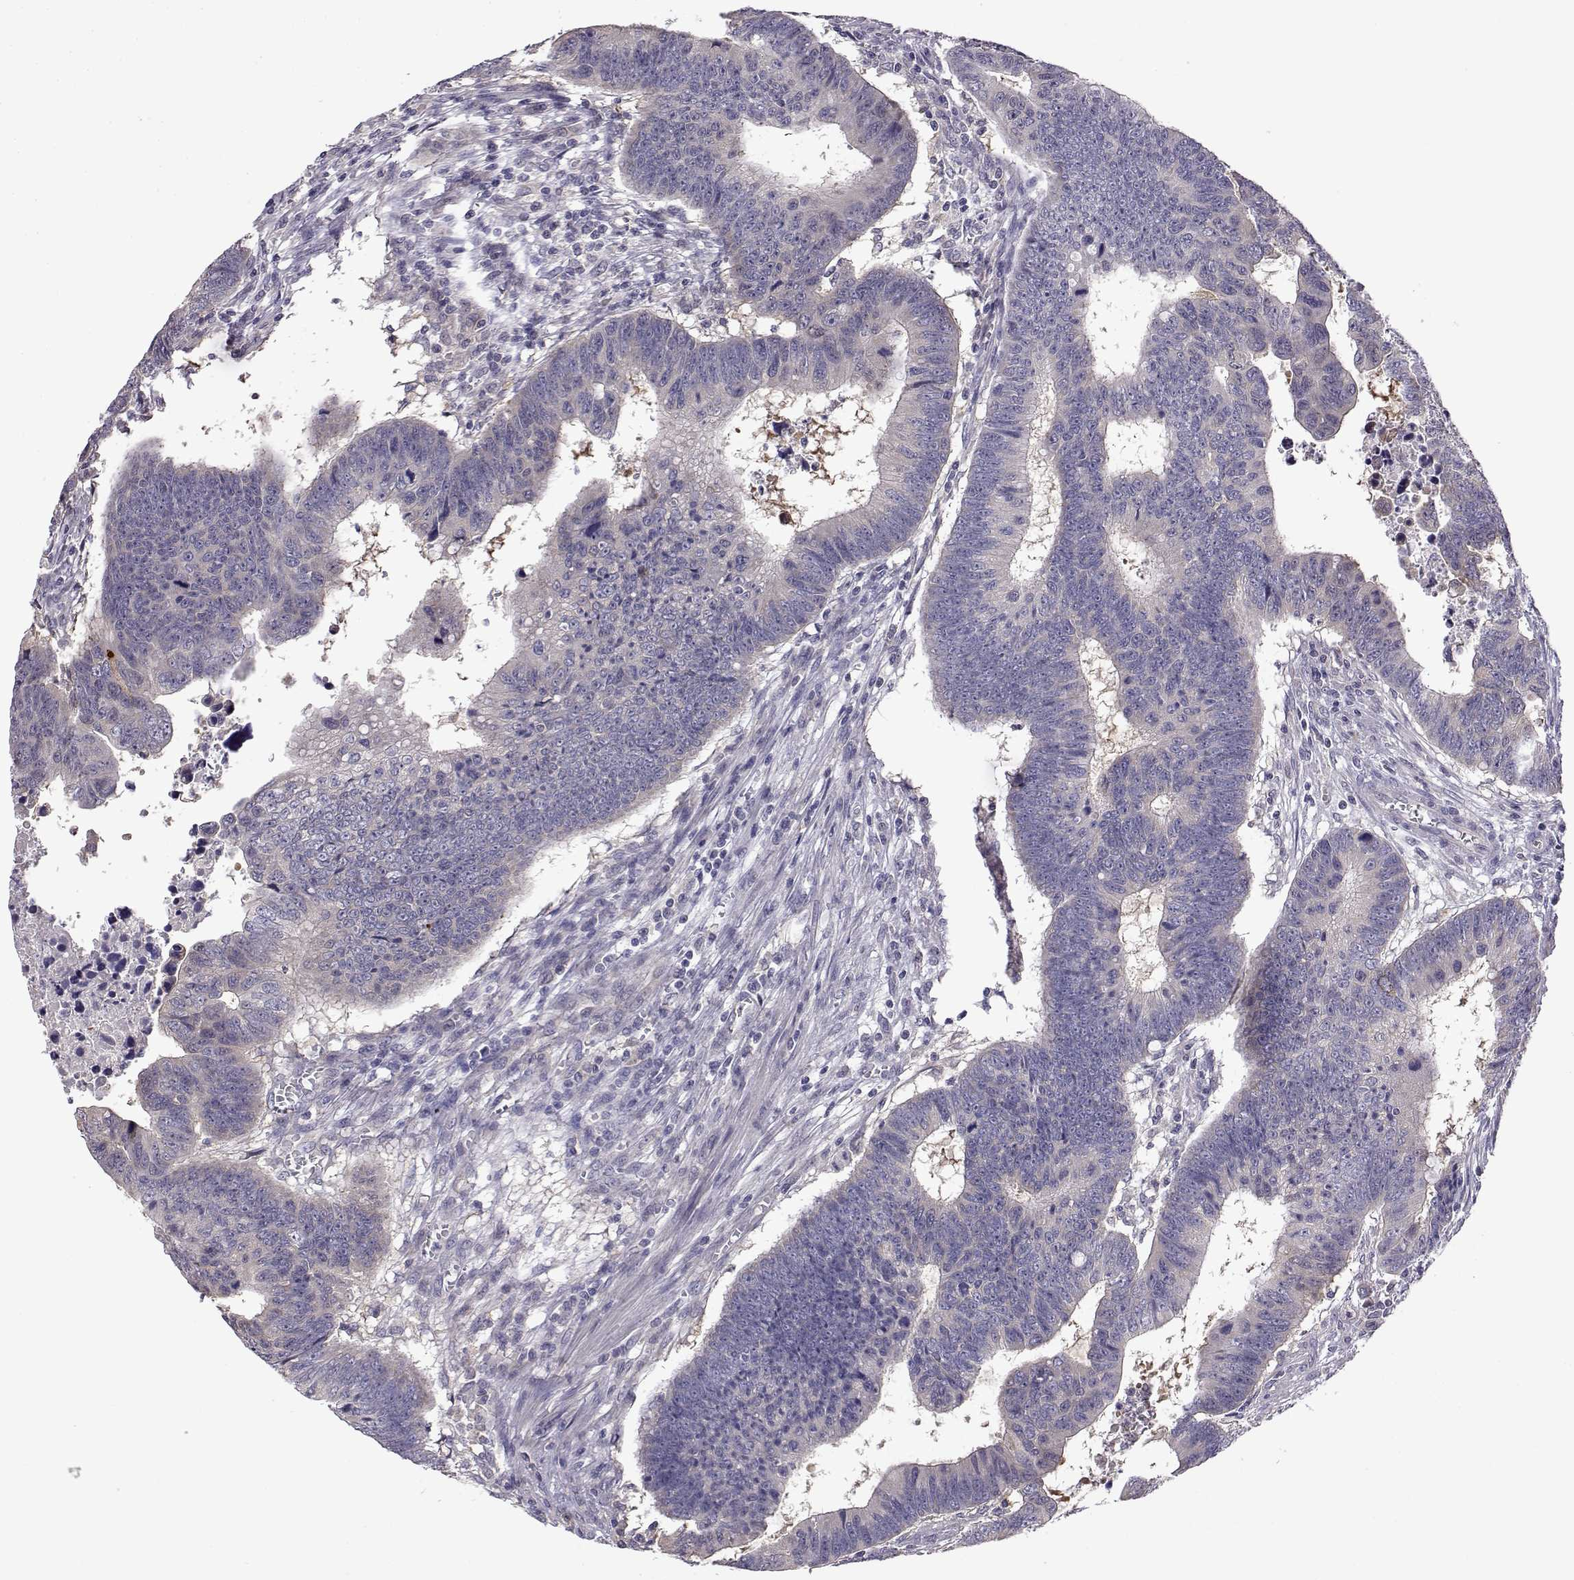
{"staining": {"intensity": "negative", "quantity": "none", "location": "none"}, "tissue": "colorectal cancer", "cell_type": "Tumor cells", "image_type": "cancer", "snomed": [{"axis": "morphology", "description": "Adenocarcinoma, NOS"}, {"axis": "topography", "description": "Rectum"}], "caption": "IHC photomicrograph of human colorectal cancer (adenocarcinoma) stained for a protein (brown), which displays no positivity in tumor cells.", "gene": "VGF", "patient": {"sex": "female", "age": 85}}